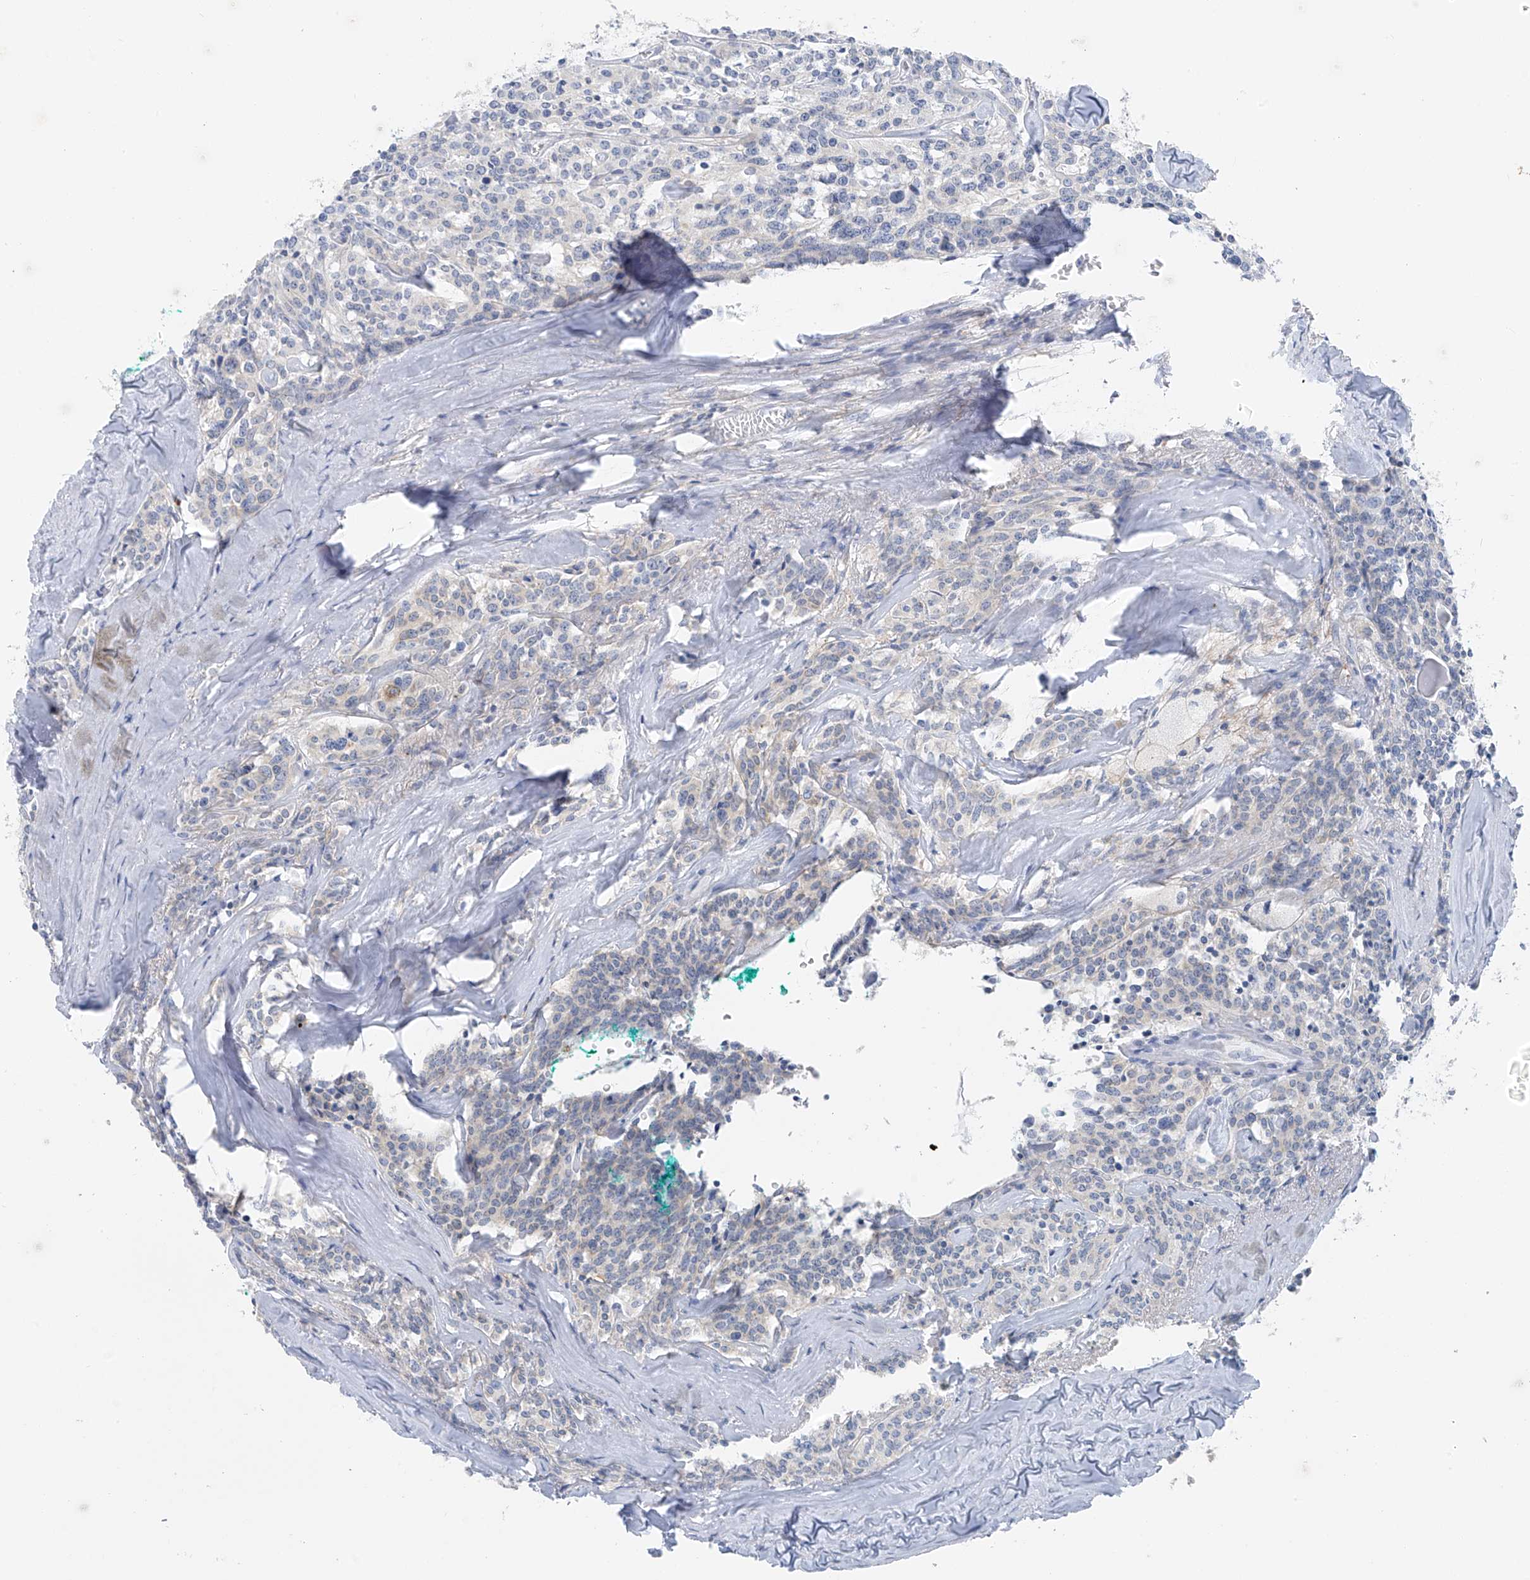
{"staining": {"intensity": "negative", "quantity": "none", "location": "none"}, "tissue": "carcinoid", "cell_type": "Tumor cells", "image_type": "cancer", "snomed": [{"axis": "morphology", "description": "Carcinoid, malignant, NOS"}, {"axis": "topography", "description": "Lung"}], "caption": "DAB immunohistochemical staining of human carcinoid (malignant) exhibits no significant staining in tumor cells.", "gene": "POMGNT2", "patient": {"sex": "female", "age": 46}}